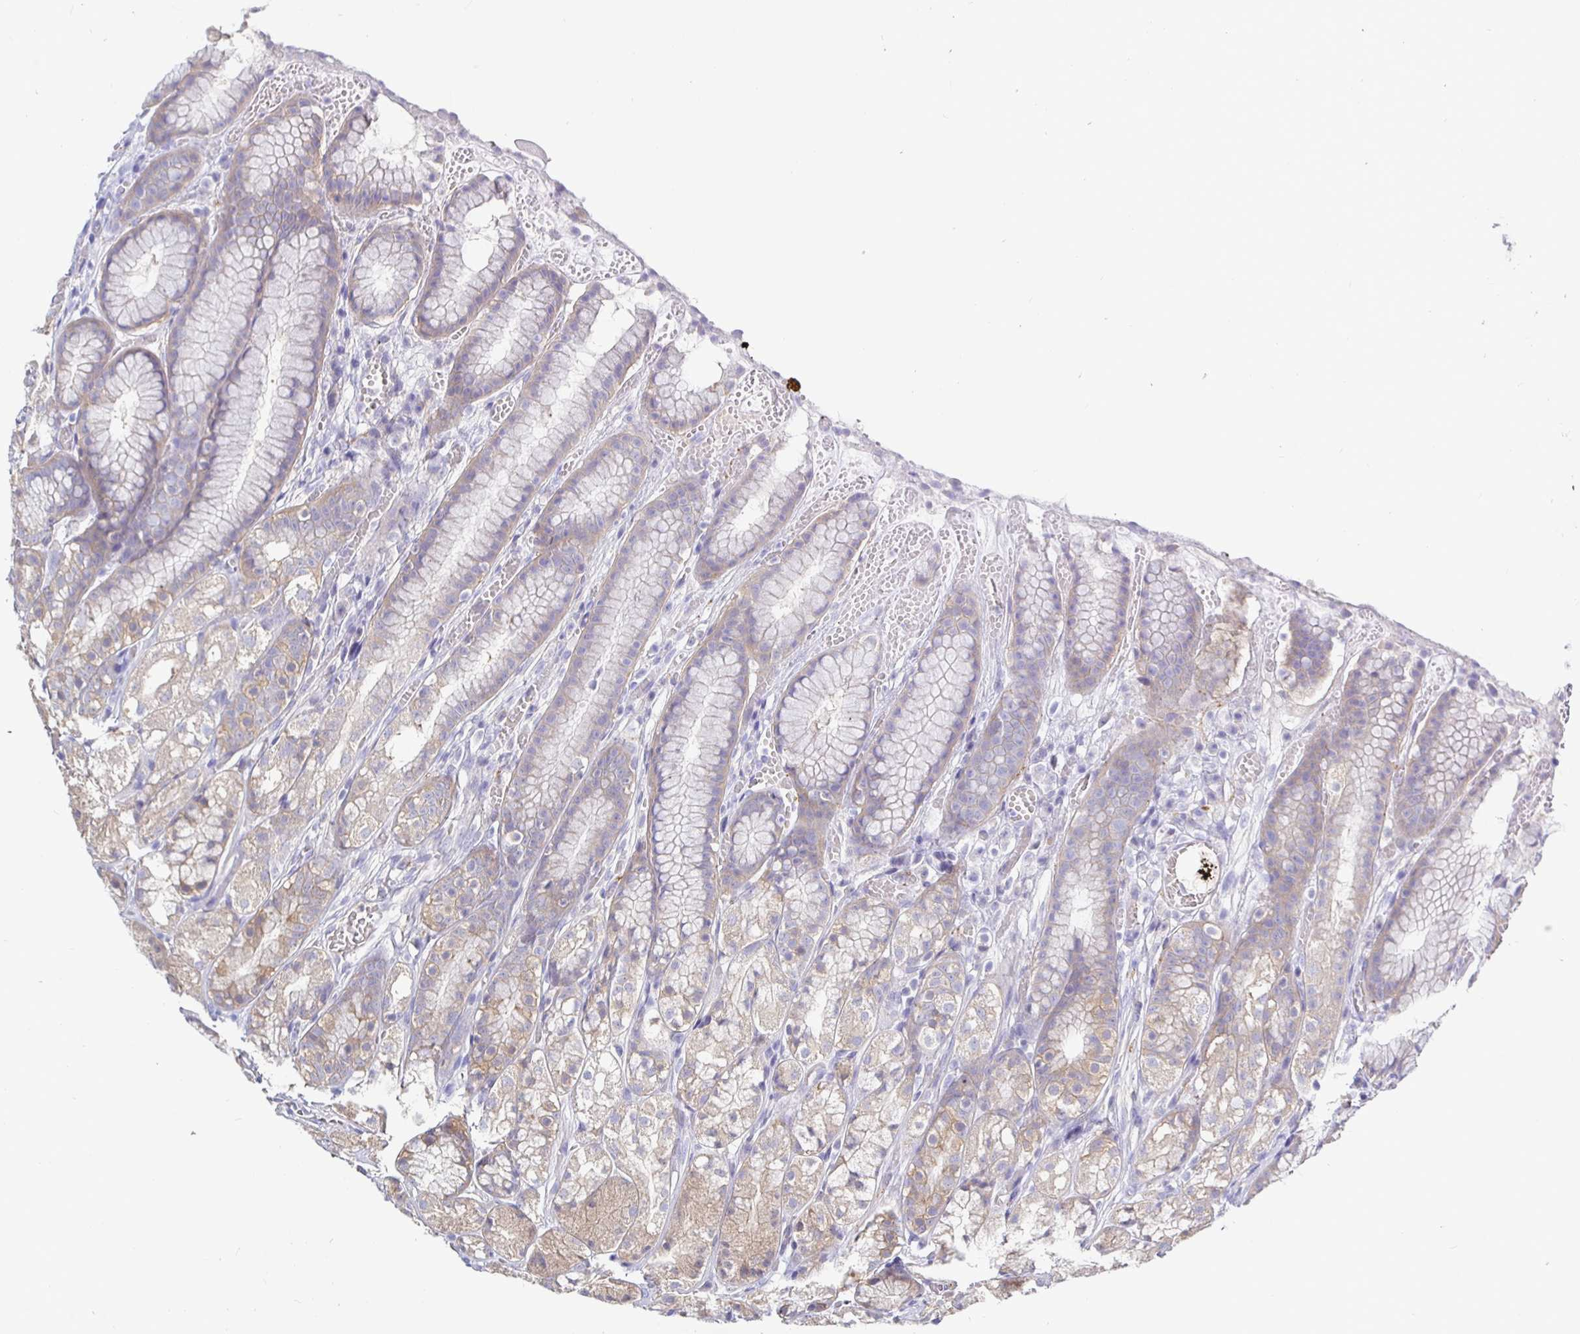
{"staining": {"intensity": "weak", "quantity": "<25%", "location": "cytoplasmic/membranous"}, "tissue": "stomach", "cell_type": "Glandular cells", "image_type": "normal", "snomed": [{"axis": "morphology", "description": "Normal tissue, NOS"}, {"axis": "topography", "description": "Smooth muscle"}, {"axis": "topography", "description": "Stomach"}], "caption": "A high-resolution photomicrograph shows IHC staining of benign stomach, which exhibits no significant staining in glandular cells. (DAB (3,3'-diaminobenzidine) immunohistochemistry (IHC), high magnification).", "gene": "KIF21A", "patient": {"sex": "male", "age": 70}}